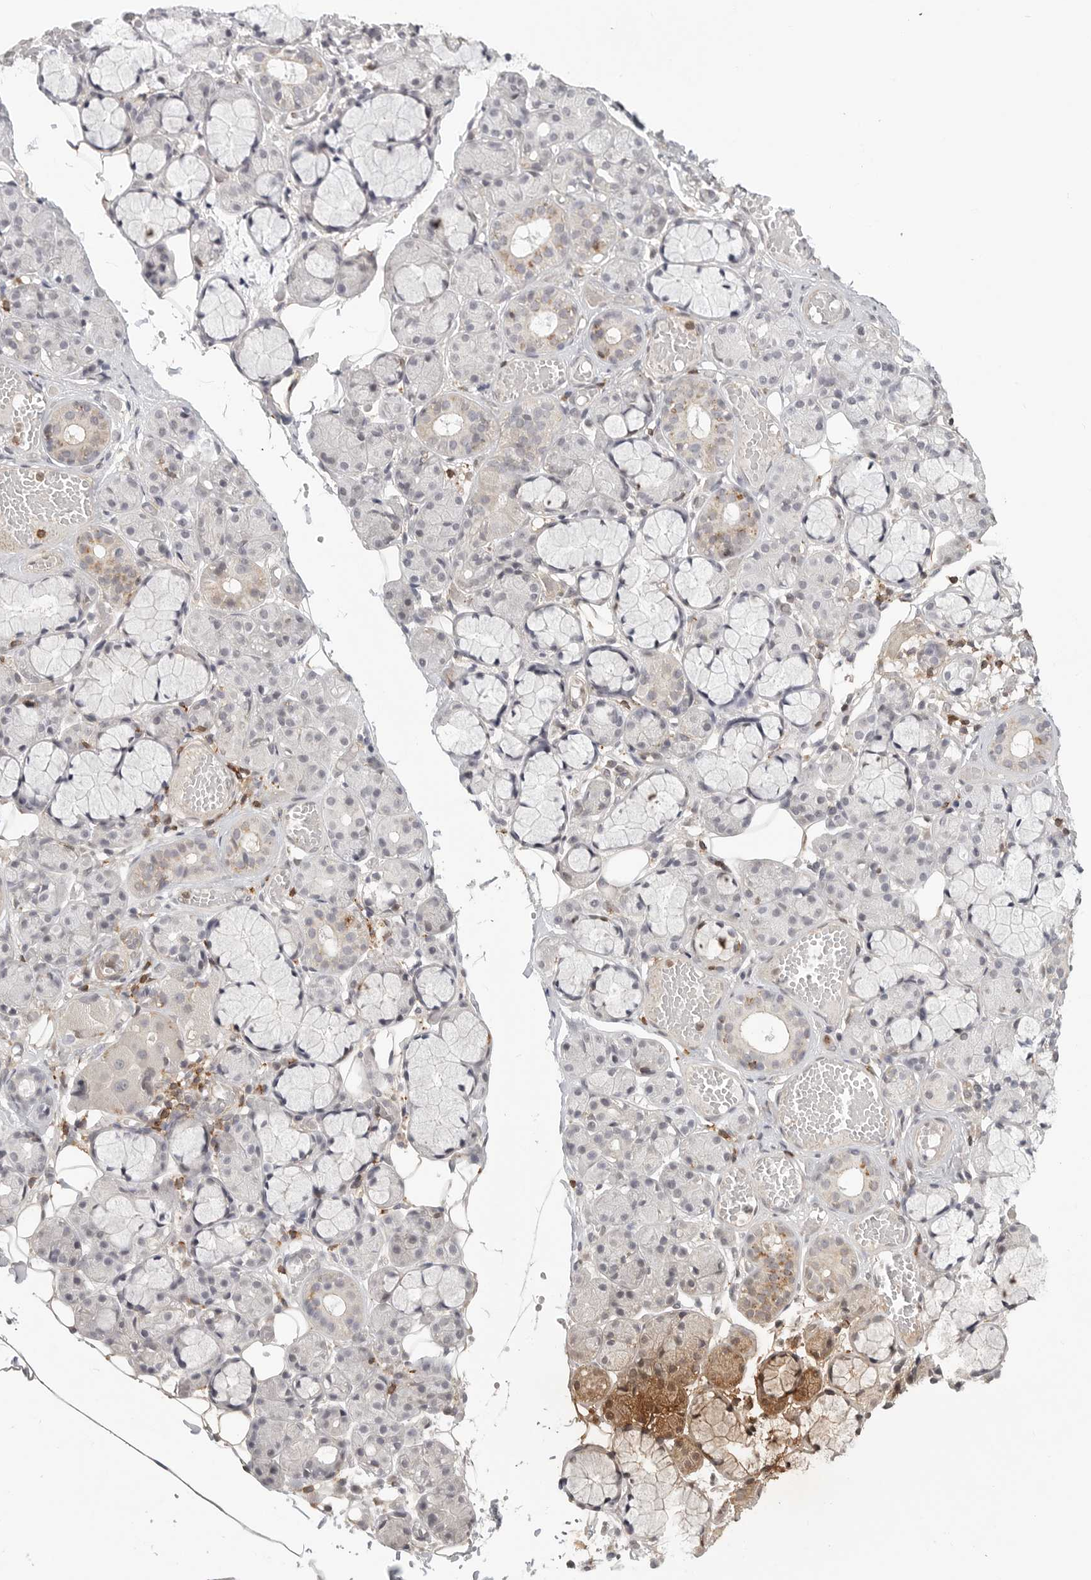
{"staining": {"intensity": "weak", "quantity": "<25%", "location": "cytoplasmic/membranous"}, "tissue": "salivary gland", "cell_type": "Glandular cells", "image_type": "normal", "snomed": [{"axis": "morphology", "description": "Normal tissue, NOS"}, {"axis": "topography", "description": "Salivary gland"}], "caption": "Glandular cells are negative for protein expression in benign human salivary gland. (DAB IHC with hematoxylin counter stain).", "gene": "SH3KBP1", "patient": {"sex": "male", "age": 63}}